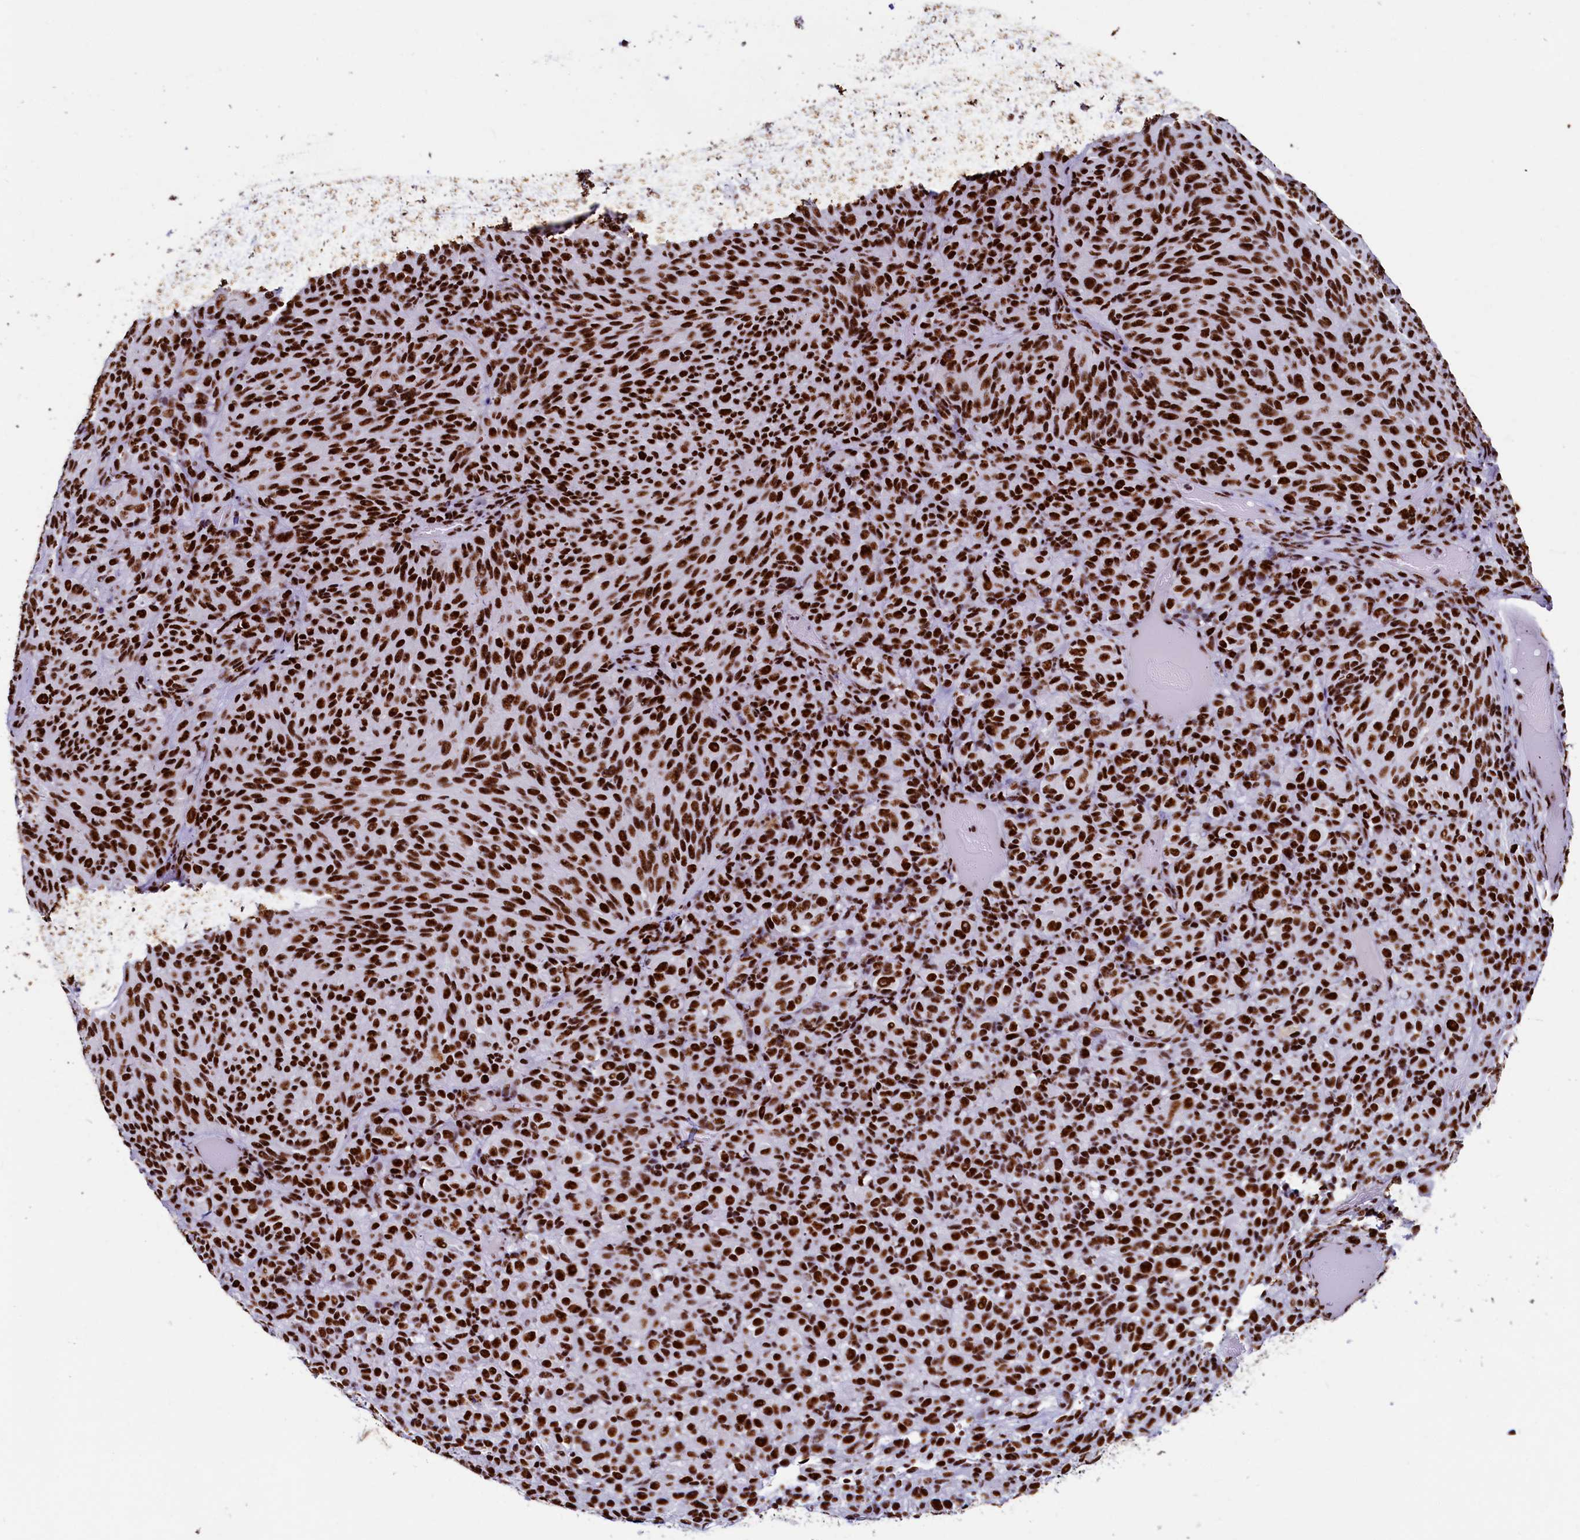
{"staining": {"intensity": "strong", "quantity": ">75%", "location": "nuclear"}, "tissue": "melanoma", "cell_type": "Tumor cells", "image_type": "cancer", "snomed": [{"axis": "morphology", "description": "Malignant melanoma, Metastatic site"}, {"axis": "topography", "description": "Brain"}], "caption": "Immunohistochemistry (IHC) photomicrograph of neoplastic tissue: melanoma stained using immunohistochemistry (IHC) displays high levels of strong protein expression localized specifically in the nuclear of tumor cells, appearing as a nuclear brown color.", "gene": "SRRM2", "patient": {"sex": "female", "age": 56}}